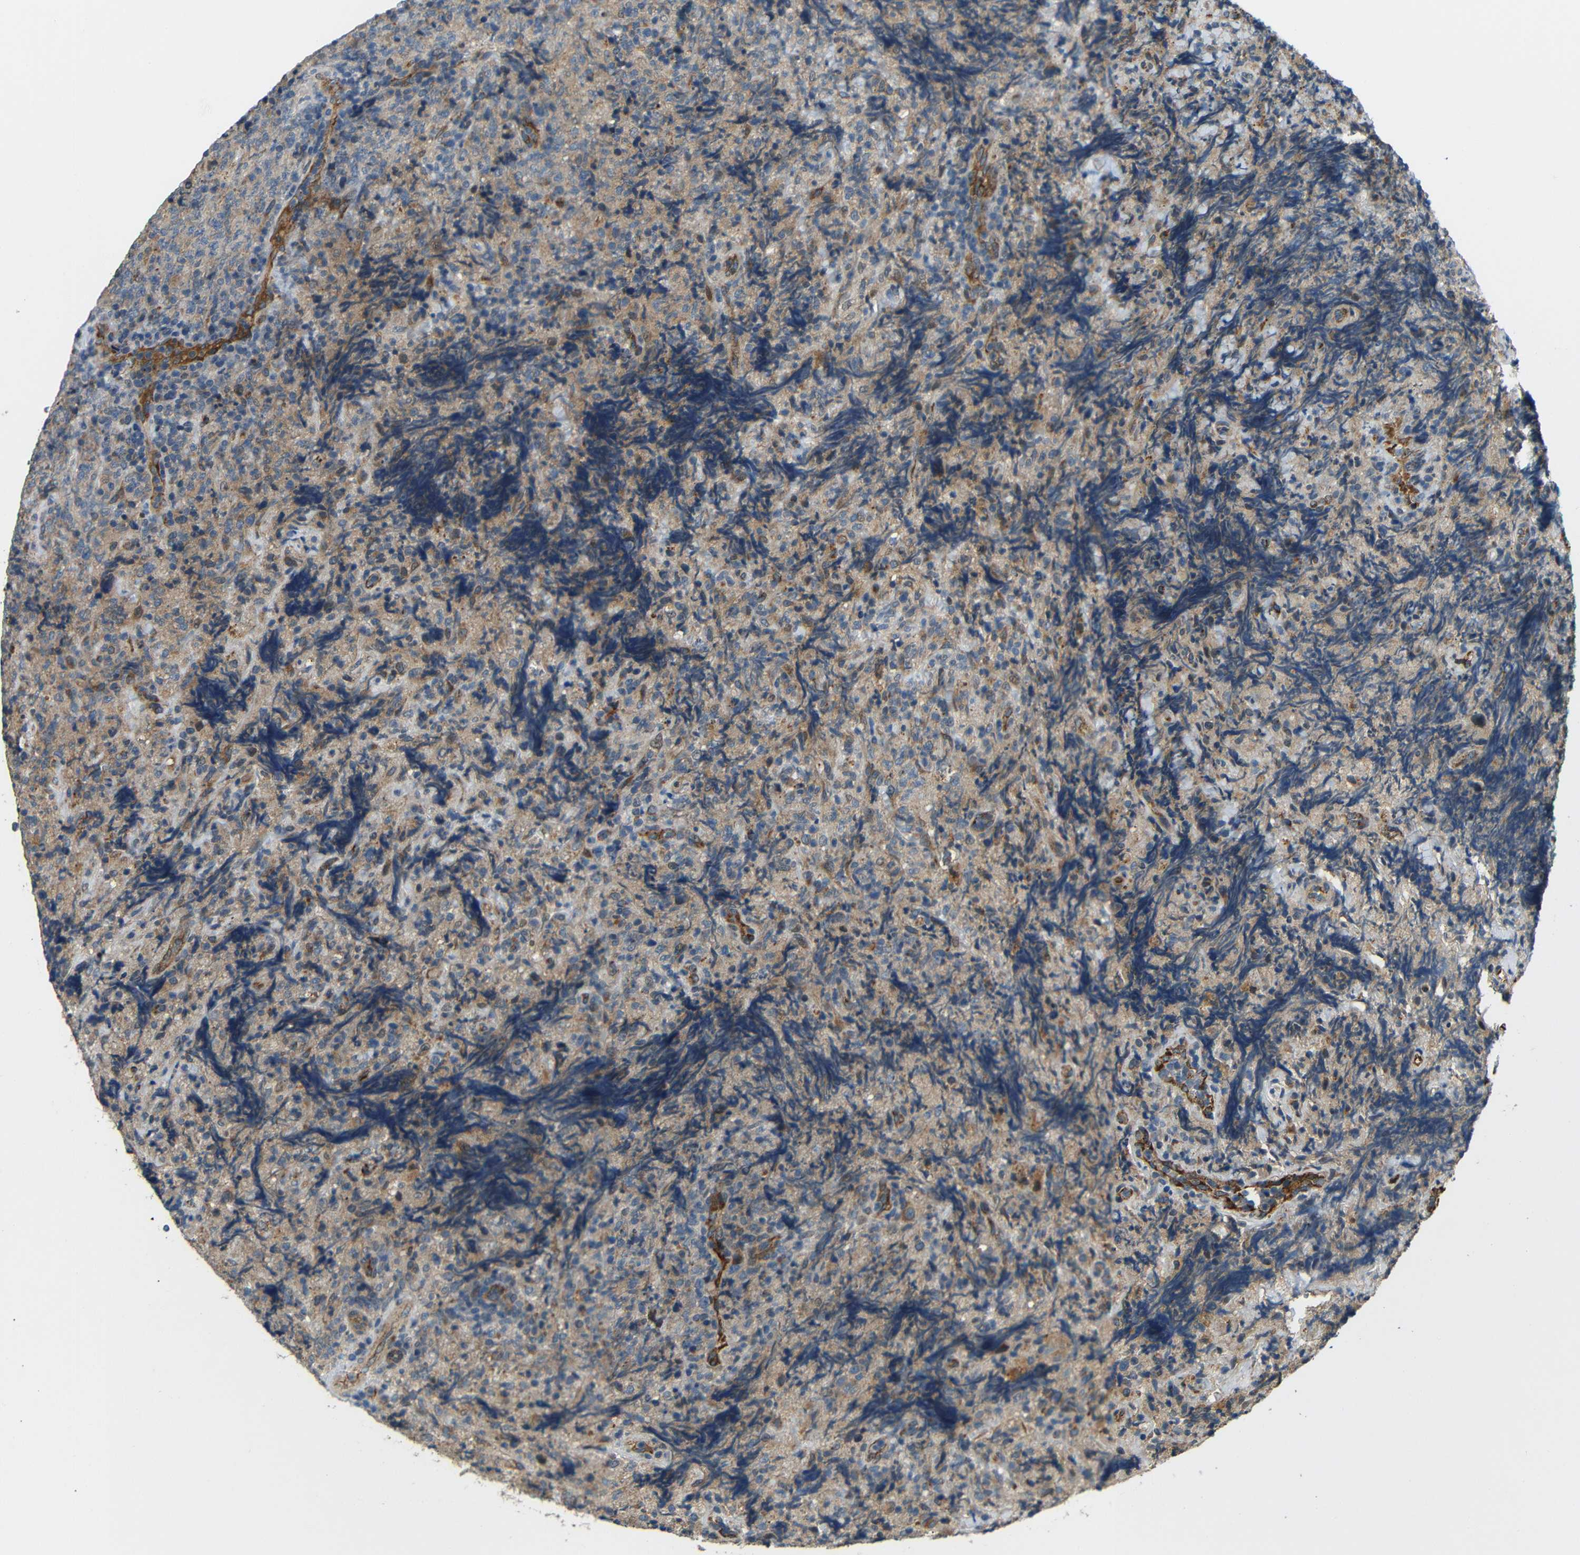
{"staining": {"intensity": "weak", "quantity": ">75%", "location": "cytoplasmic/membranous"}, "tissue": "lymphoma", "cell_type": "Tumor cells", "image_type": "cancer", "snomed": [{"axis": "morphology", "description": "Malignant lymphoma, non-Hodgkin's type, High grade"}, {"axis": "topography", "description": "Tonsil"}], "caption": "Tumor cells reveal weak cytoplasmic/membranous positivity in approximately >75% of cells in lymphoma.", "gene": "ATP7A", "patient": {"sex": "female", "age": 36}}